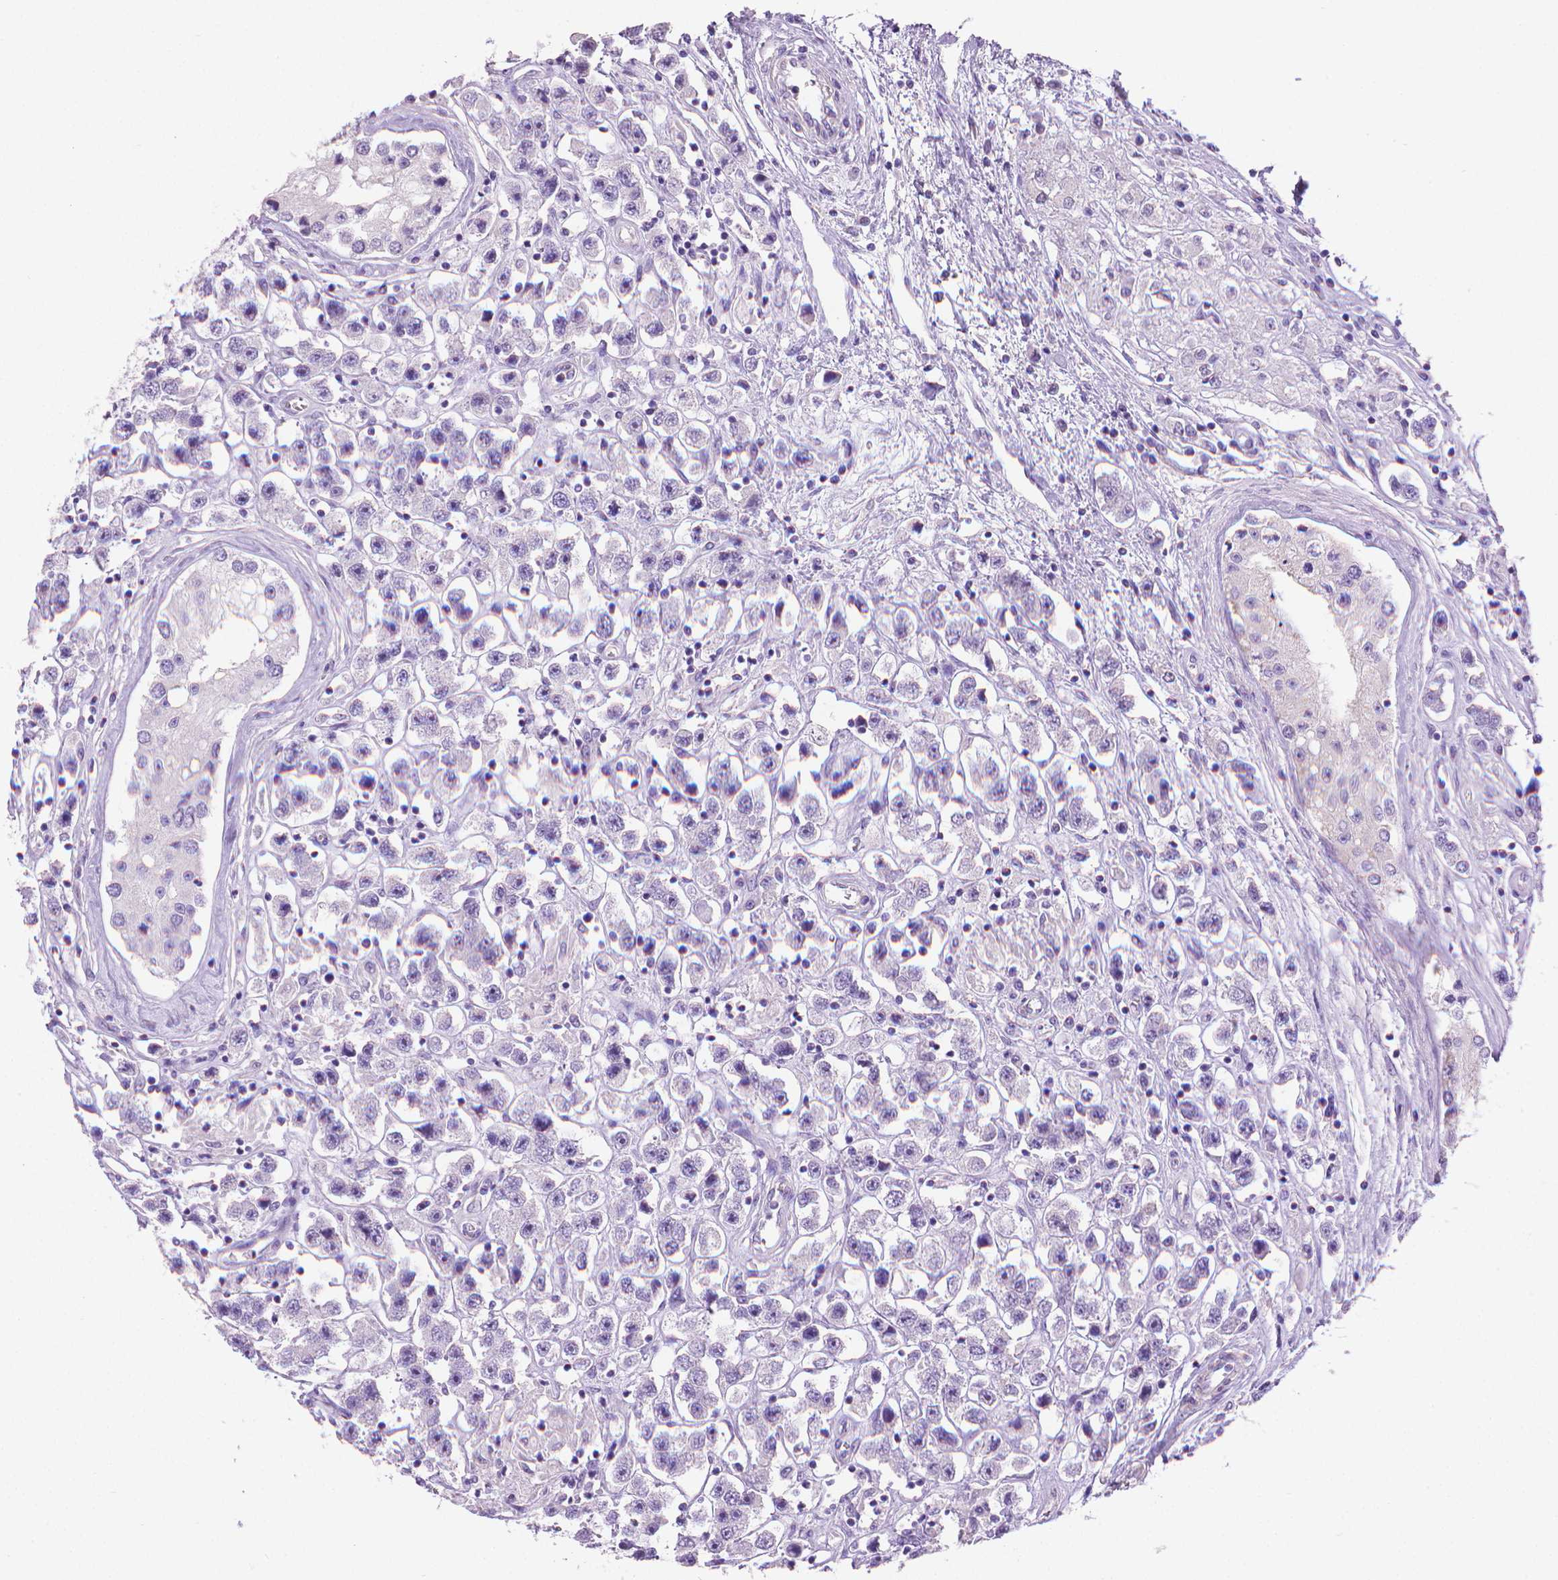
{"staining": {"intensity": "negative", "quantity": "none", "location": "none"}, "tissue": "testis cancer", "cell_type": "Tumor cells", "image_type": "cancer", "snomed": [{"axis": "morphology", "description": "Seminoma, NOS"}, {"axis": "topography", "description": "Testis"}], "caption": "Immunohistochemistry of testis cancer (seminoma) displays no expression in tumor cells.", "gene": "PNMA2", "patient": {"sex": "male", "age": 45}}